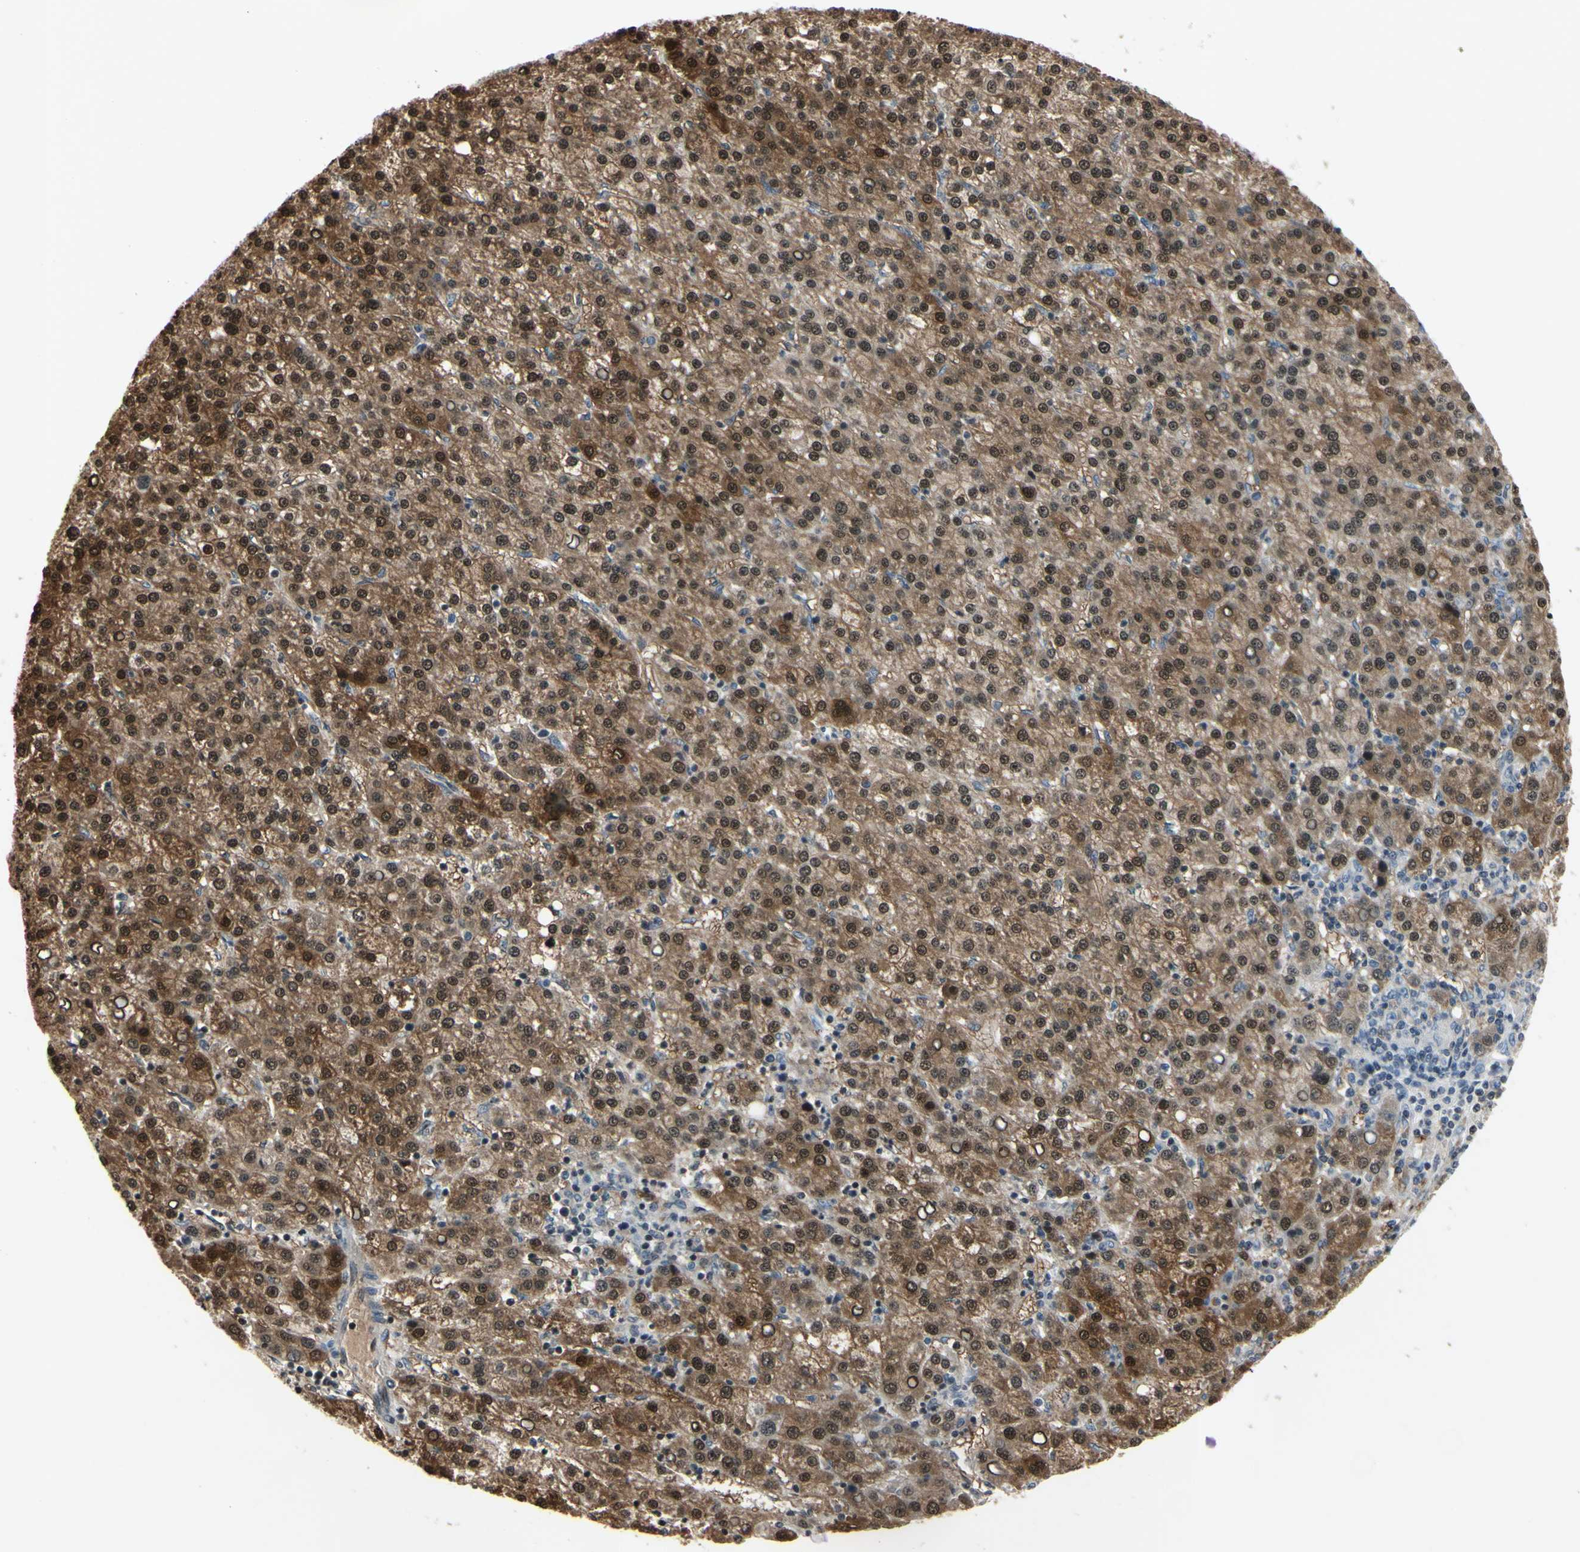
{"staining": {"intensity": "strong", "quantity": ">75%", "location": "cytoplasmic/membranous,nuclear"}, "tissue": "liver cancer", "cell_type": "Tumor cells", "image_type": "cancer", "snomed": [{"axis": "morphology", "description": "Carcinoma, Hepatocellular, NOS"}, {"axis": "topography", "description": "Liver"}], "caption": "Strong cytoplasmic/membranous and nuclear staining is present in about >75% of tumor cells in liver cancer (hepatocellular carcinoma).", "gene": "ARG1", "patient": {"sex": "female", "age": 58}}